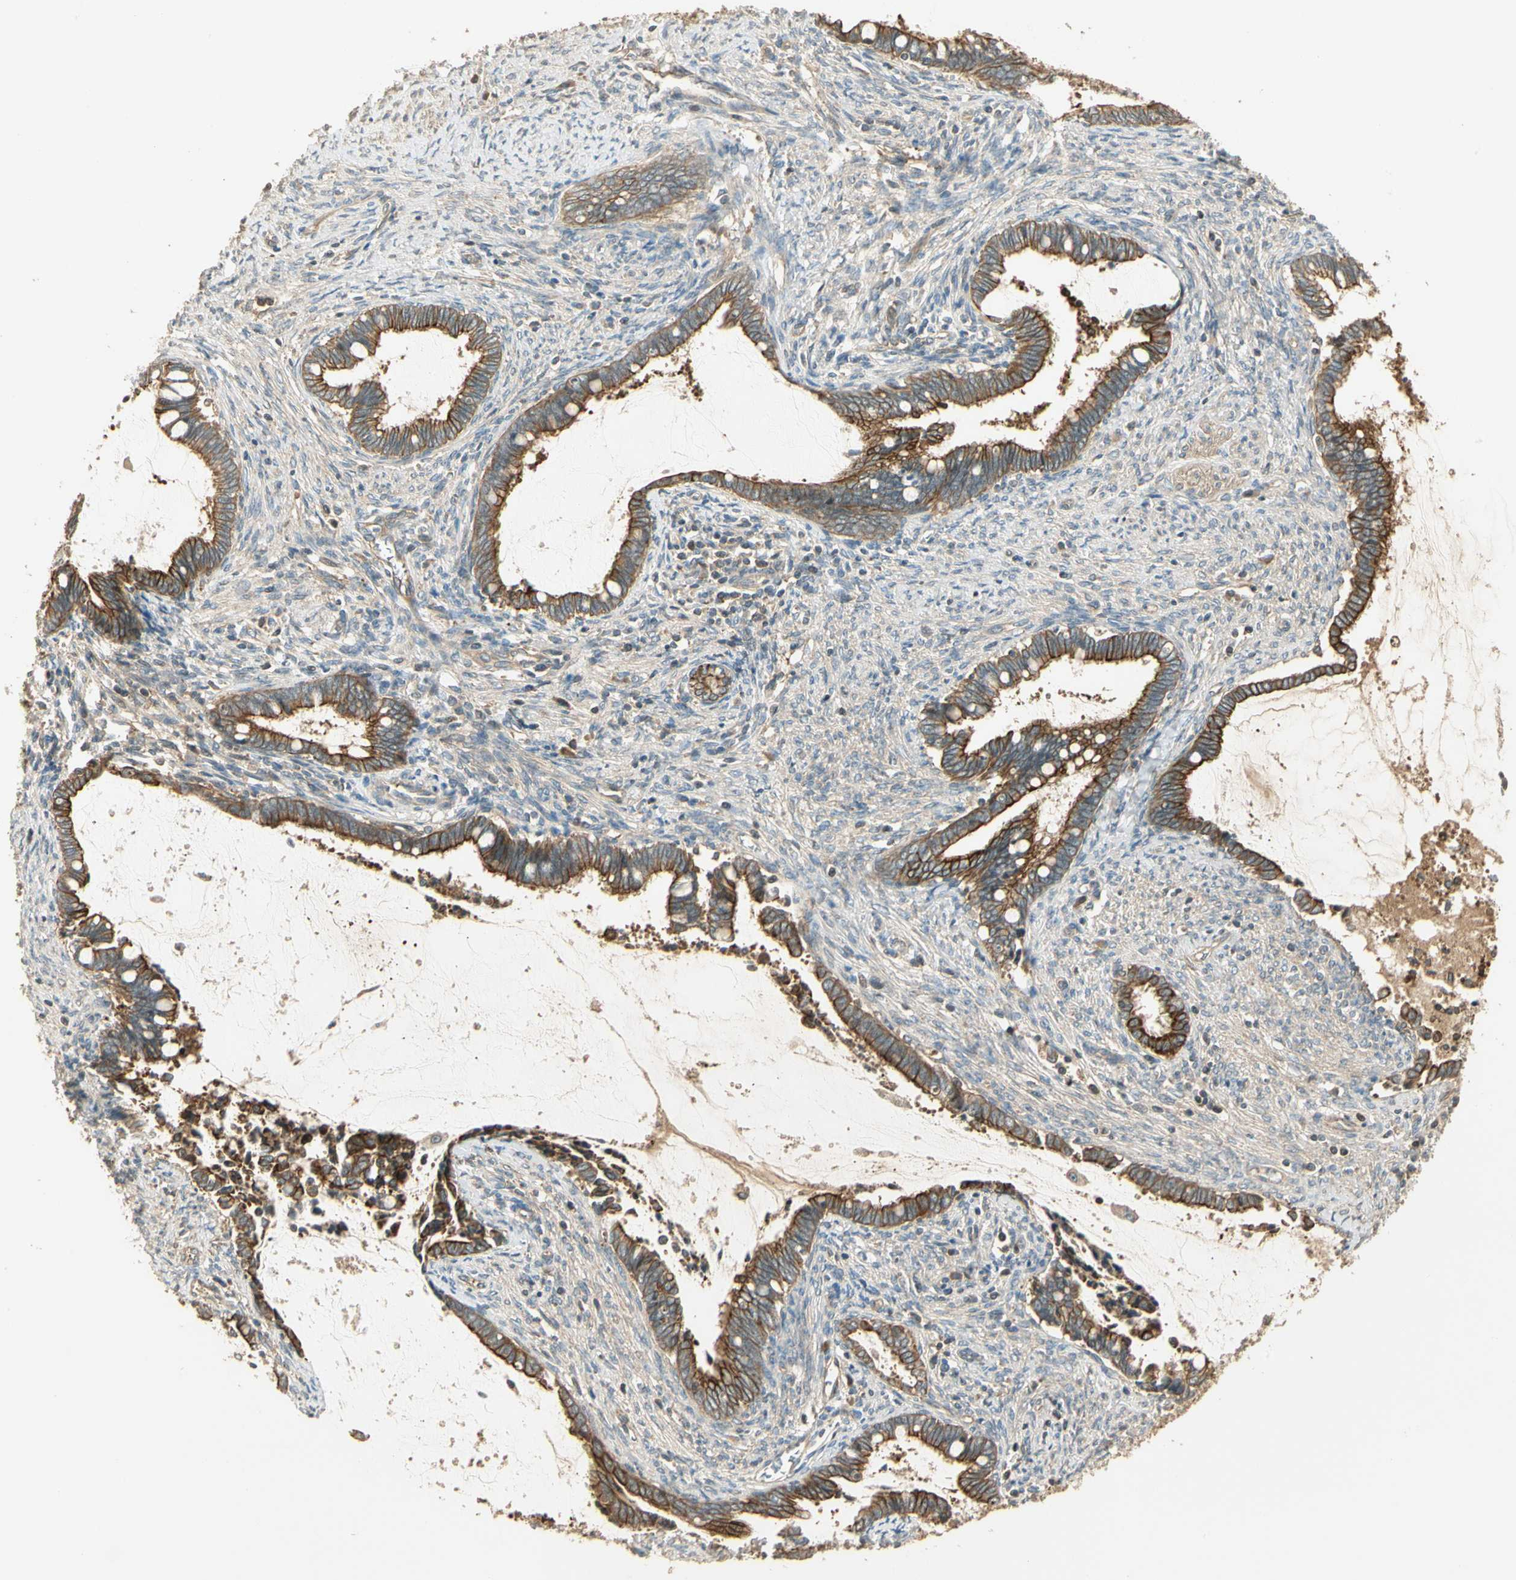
{"staining": {"intensity": "moderate", "quantity": ">75%", "location": "cytoplasmic/membranous"}, "tissue": "cervical cancer", "cell_type": "Tumor cells", "image_type": "cancer", "snomed": [{"axis": "morphology", "description": "Adenocarcinoma, NOS"}, {"axis": "topography", "description": "Cervix"}], "caption": "Immunohistochemical staining of cervical adenocarcinoma demonstrates moderate cytoplasmic/membranous protein positivity in about >75% of tumor cells. (Brightfield microscopy of DAB IHC at high magnification).", "gene": "PFDN5", "patient": {"sex": "female", "age": 44}}